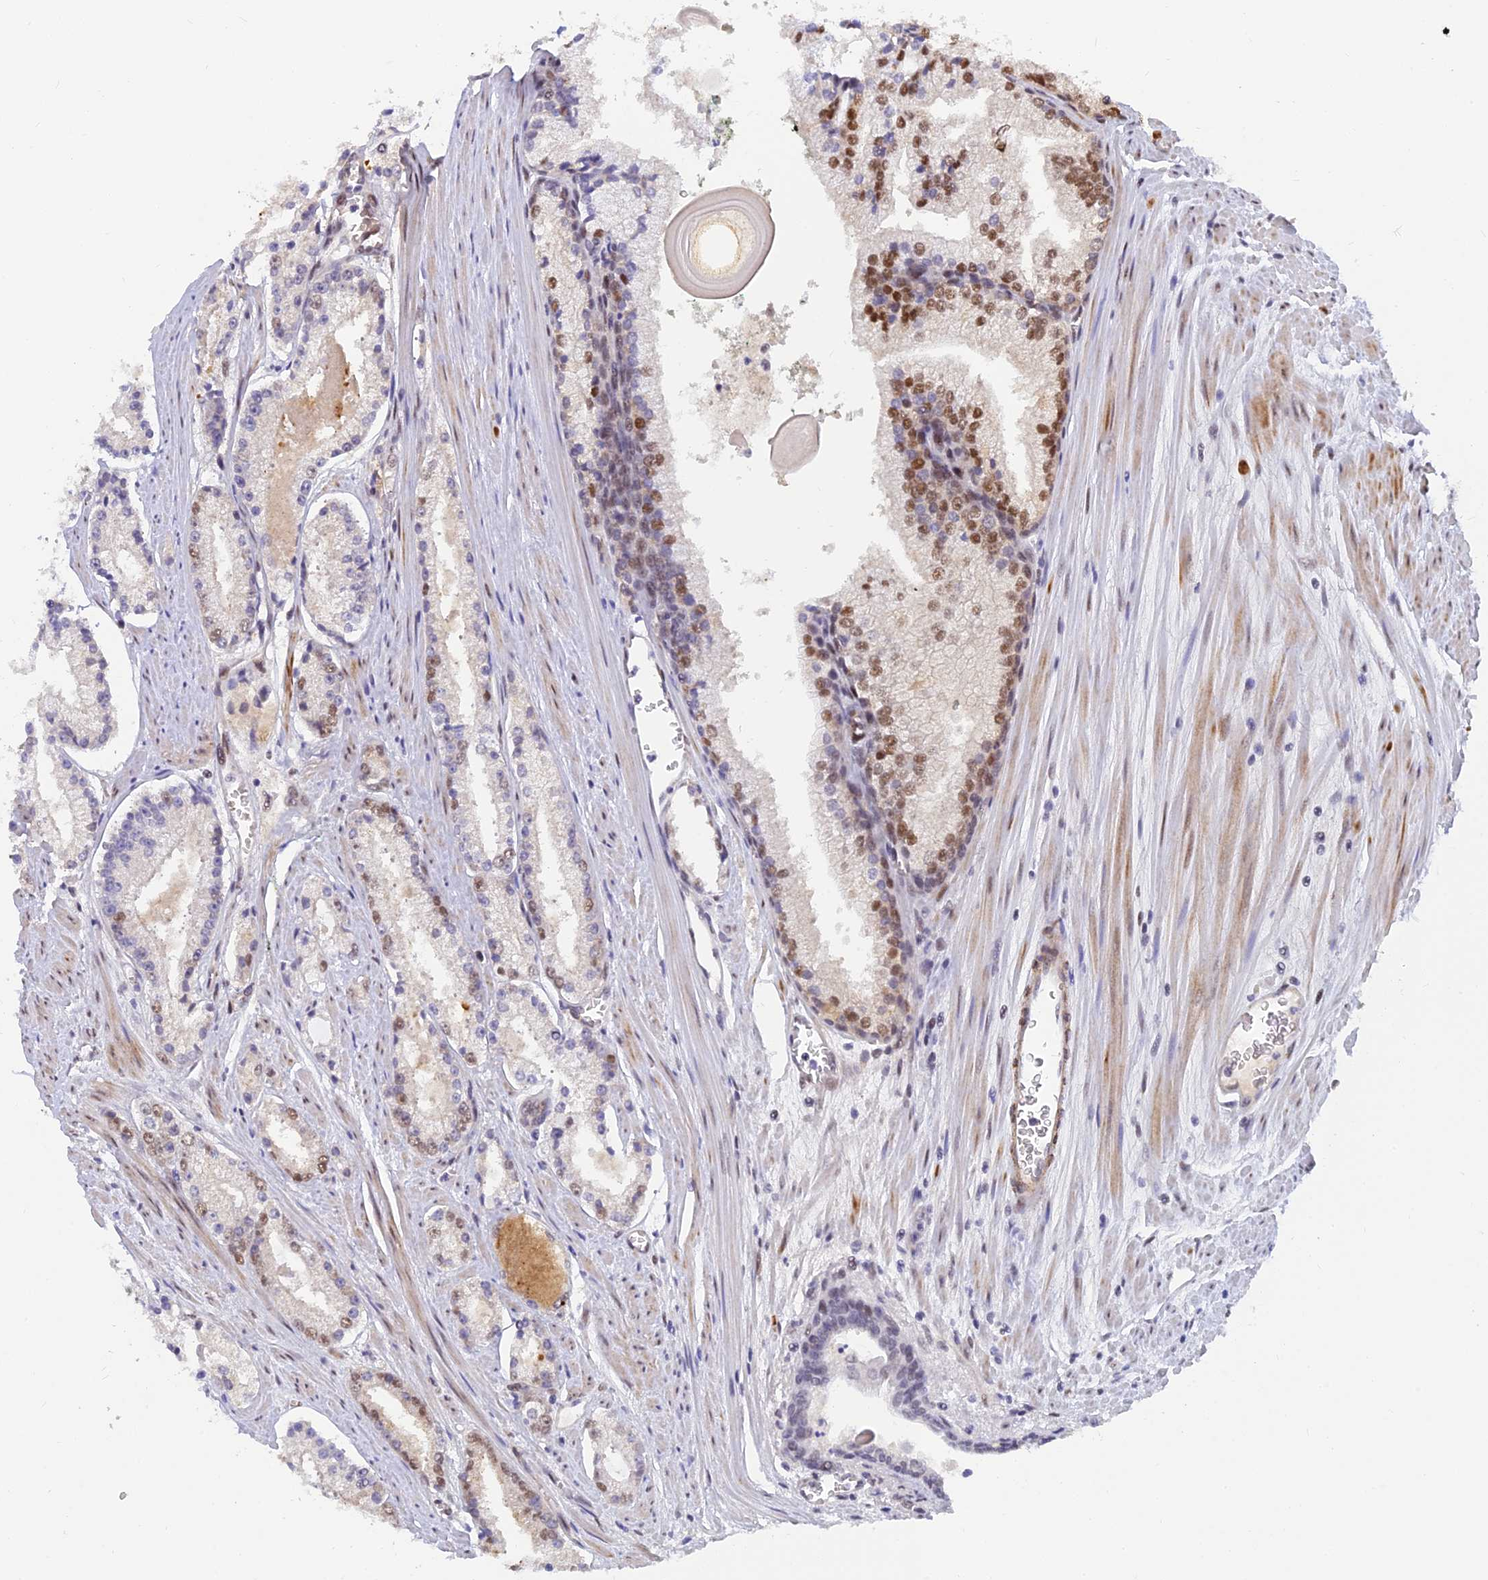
{"staining": {"intensity": "weak", "quantity": "<25%", "location": "nuclear"}, "tissue": "prostate cancer", "cell_type": "Tumor cells", "image_type": "cancer", "snomed": [{"axis": "morphology", "description": "Adenocarcinoma, Low grade"}, {"axis": "topography", "description": "Prostate"}], "caption": "This photomicrograph is of prostate adenocarcinoma (low-grade) stained with IHC to label a protein in brown with the nuclei are counter-stained blue. There is no positivity in tumor cells.", "gene": "CLK4", "patient": {"sex": "male", "age": 54}}